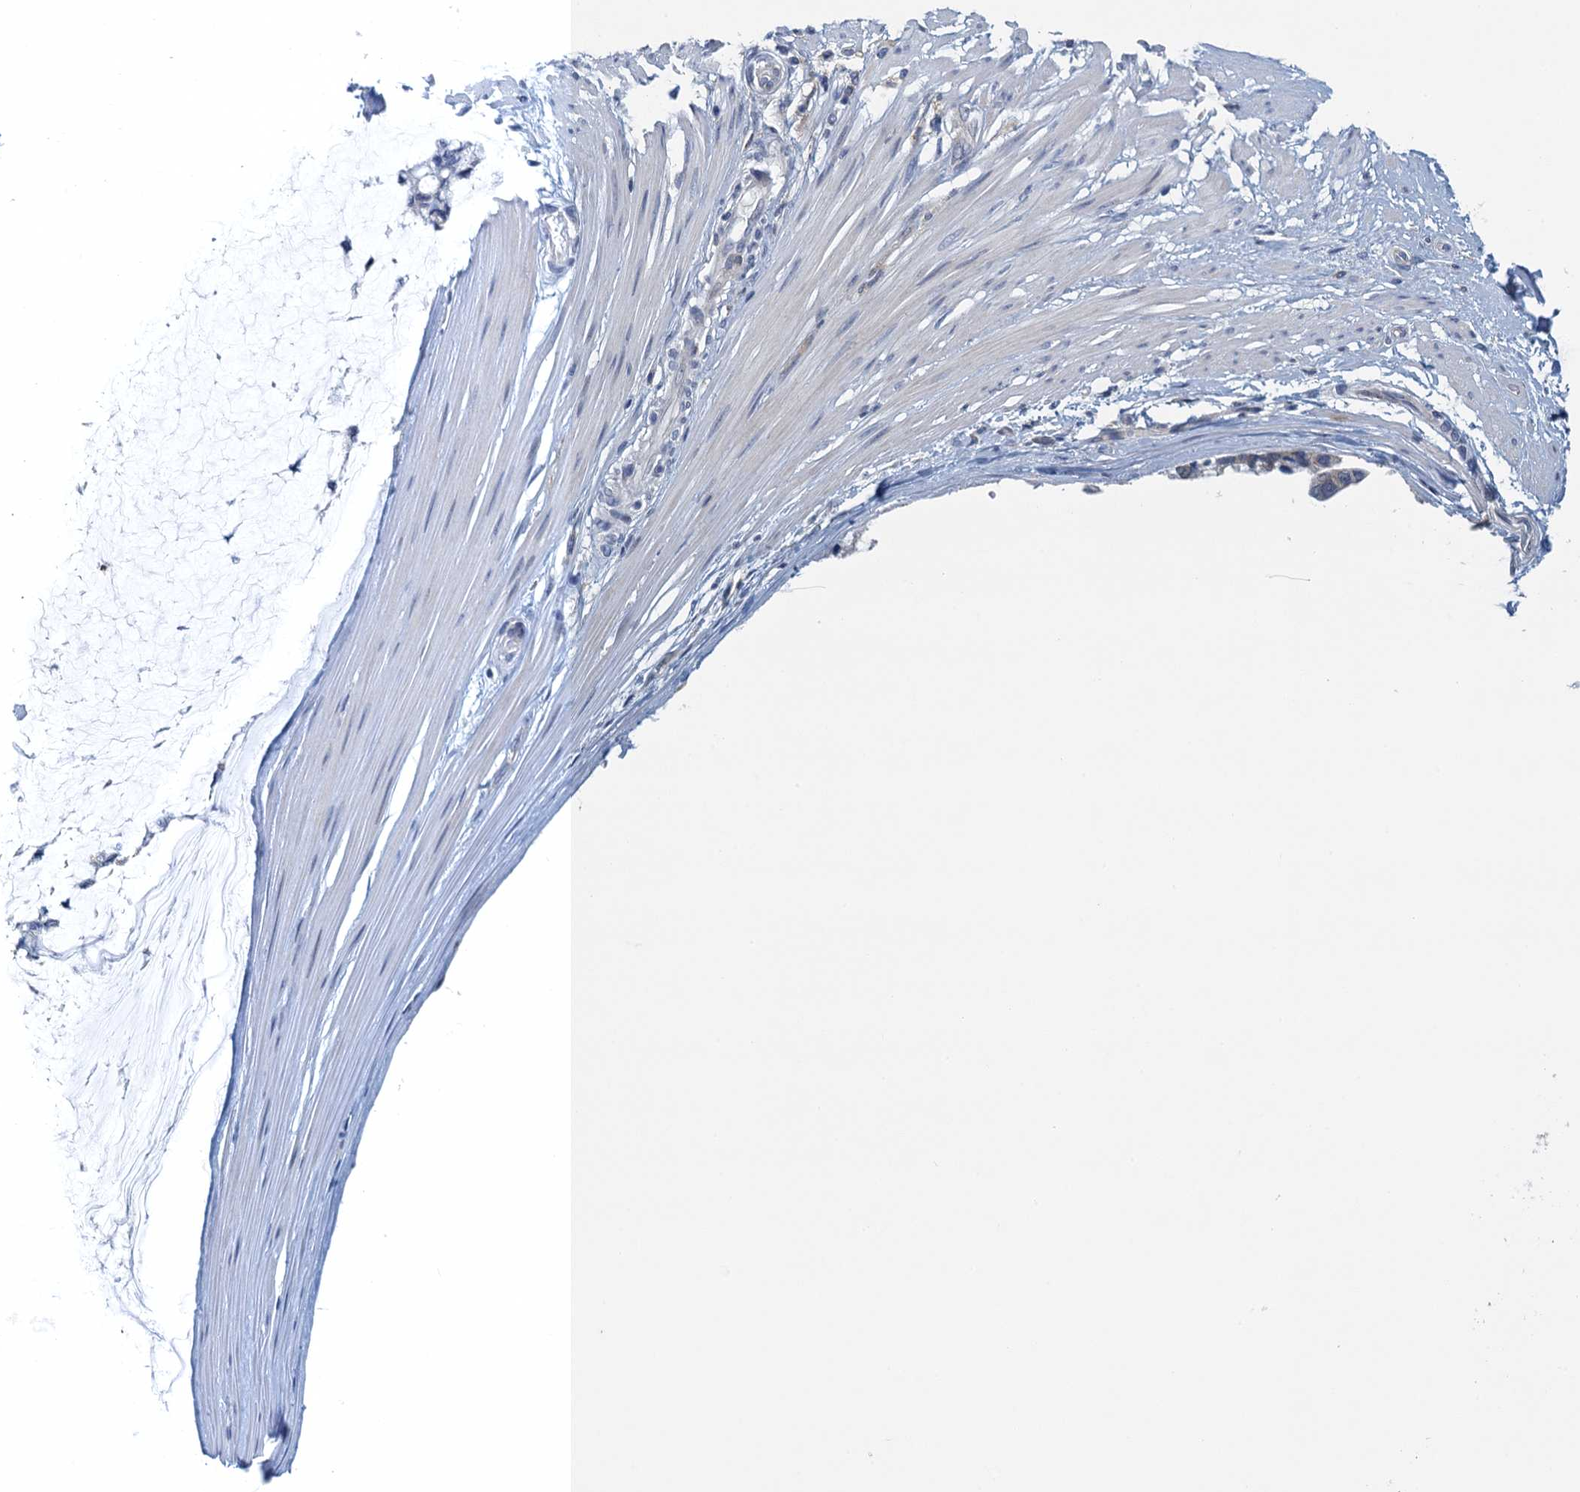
{"staining": {"intensity": "negative", "quantity": "none", "location": "none"}, "tissue": "ovarian cancer", "cell_type": "Tumor cells", "image_type": "cancer", "snomed": [{"axis": "morphology", "description": "Cystadenocarcinoma, mucinous, NOS"}, {"axis": "topography", "description": "Ovary"}], "caption": "Immunohistochemistry histopathology image of human ovarian cancer (mucinous cystadenocarcinoma) stained for a protein (brown), which reveals no positivity in tumor cells.", "gene": "NCKAP1L", "patient": {"sex": "female", "age": 39}}